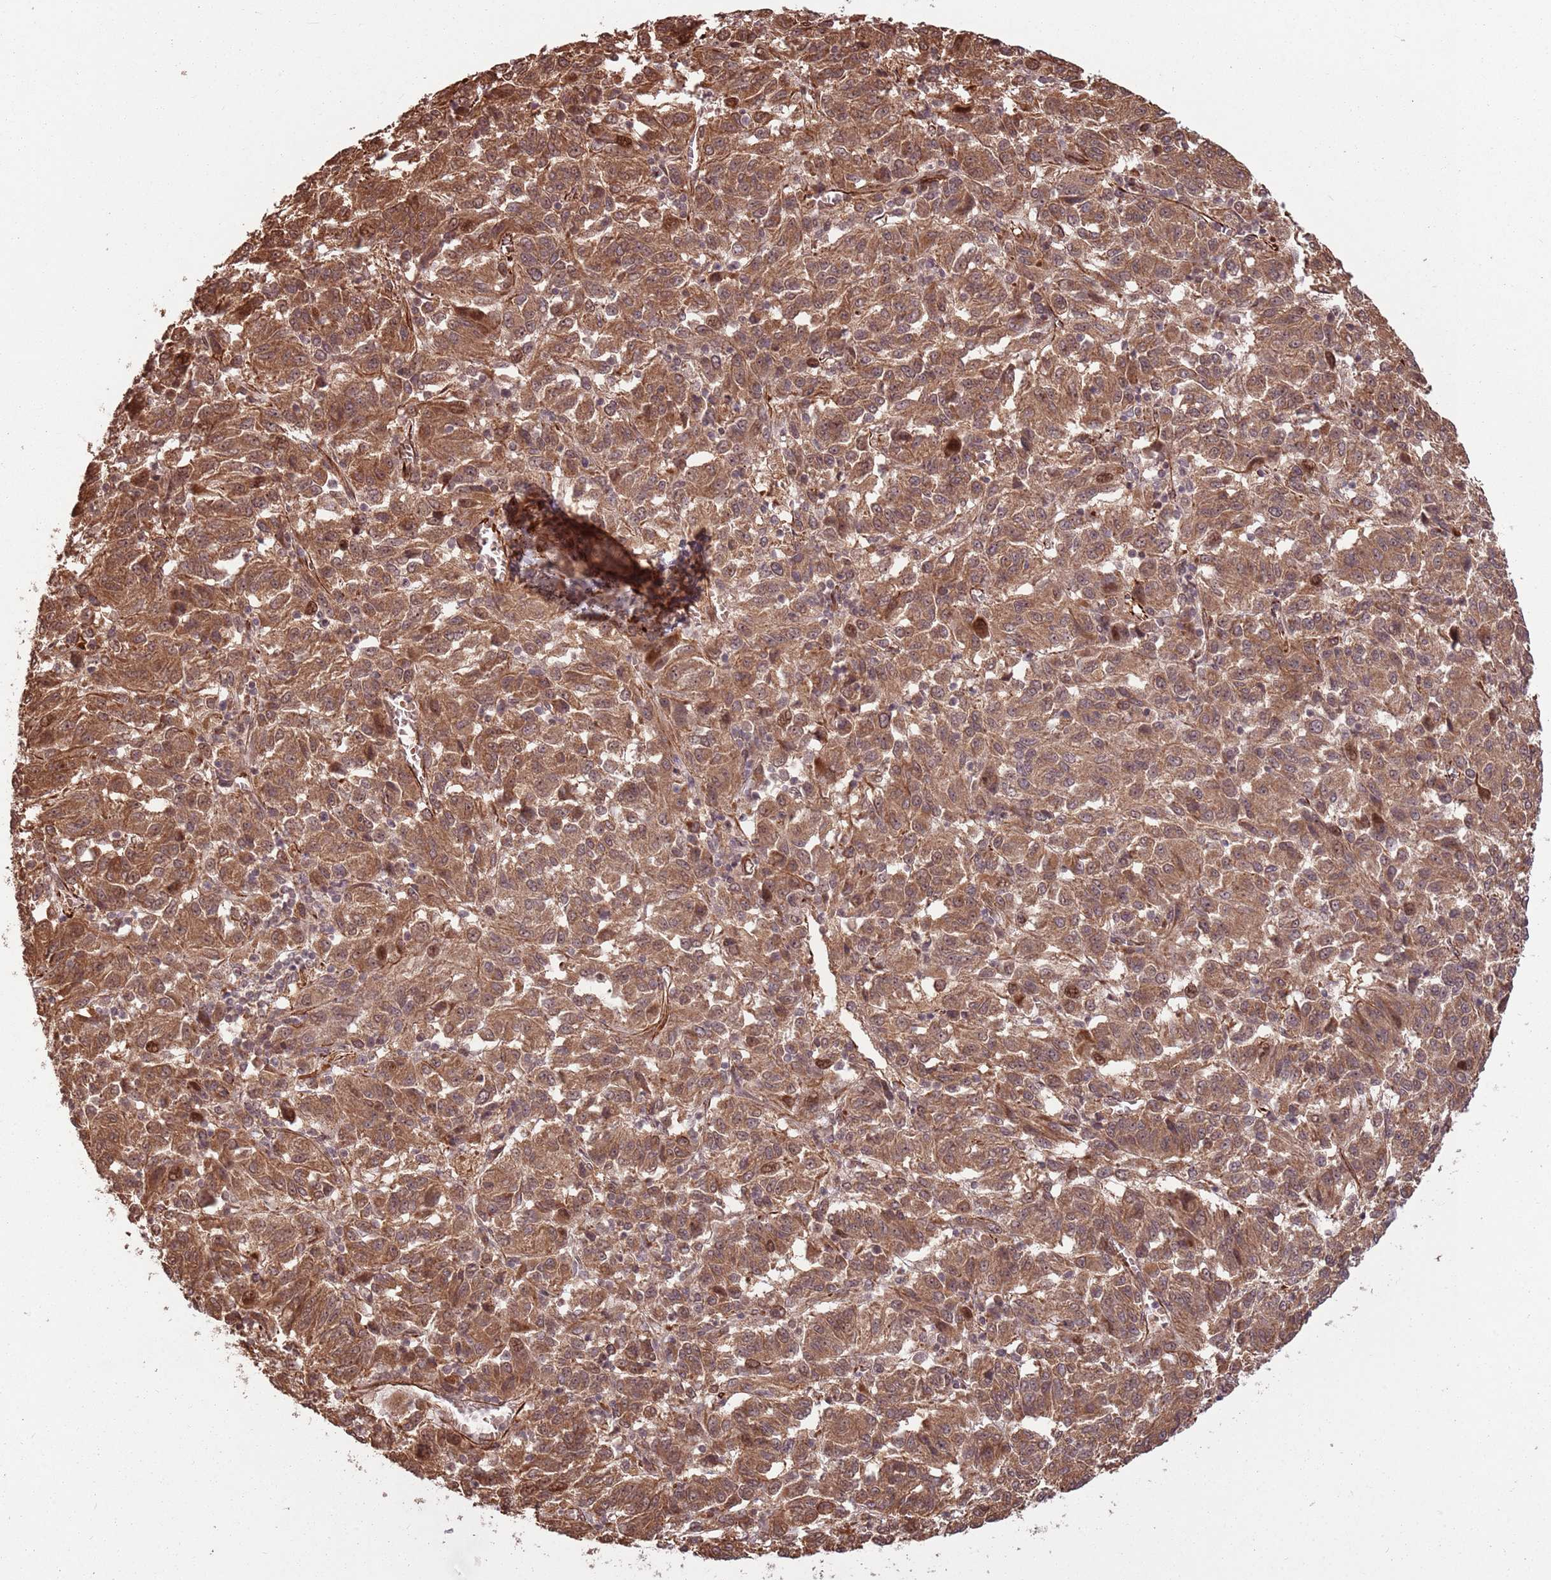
{"staining": {"intensity": "moderate", "quantity": ">75%", "location": "cytoplasmic/membranous,nuclear"}, "tissue": "melanoma", "cell_type": "Tumor cells", "image_type": "cancer", "snomed": [{"axis": "morphology", "description": "Malignant melanoma, Metastatic site"}, {"axis": "topography", "description": "Lung"}], "caption": "A high-resolution micrograph shows immunohistochemistry staining of malignant melanoma (metastatic site), which displays moderate cytoplasmic/membranous and nuclear positivity in approximately >75% of tumor cells. The protein of interest is shown in brown color, while the nuclei are stained blue.", "gene": "ADAMTS3", "patient": {"sex": "male", "age": 64}}